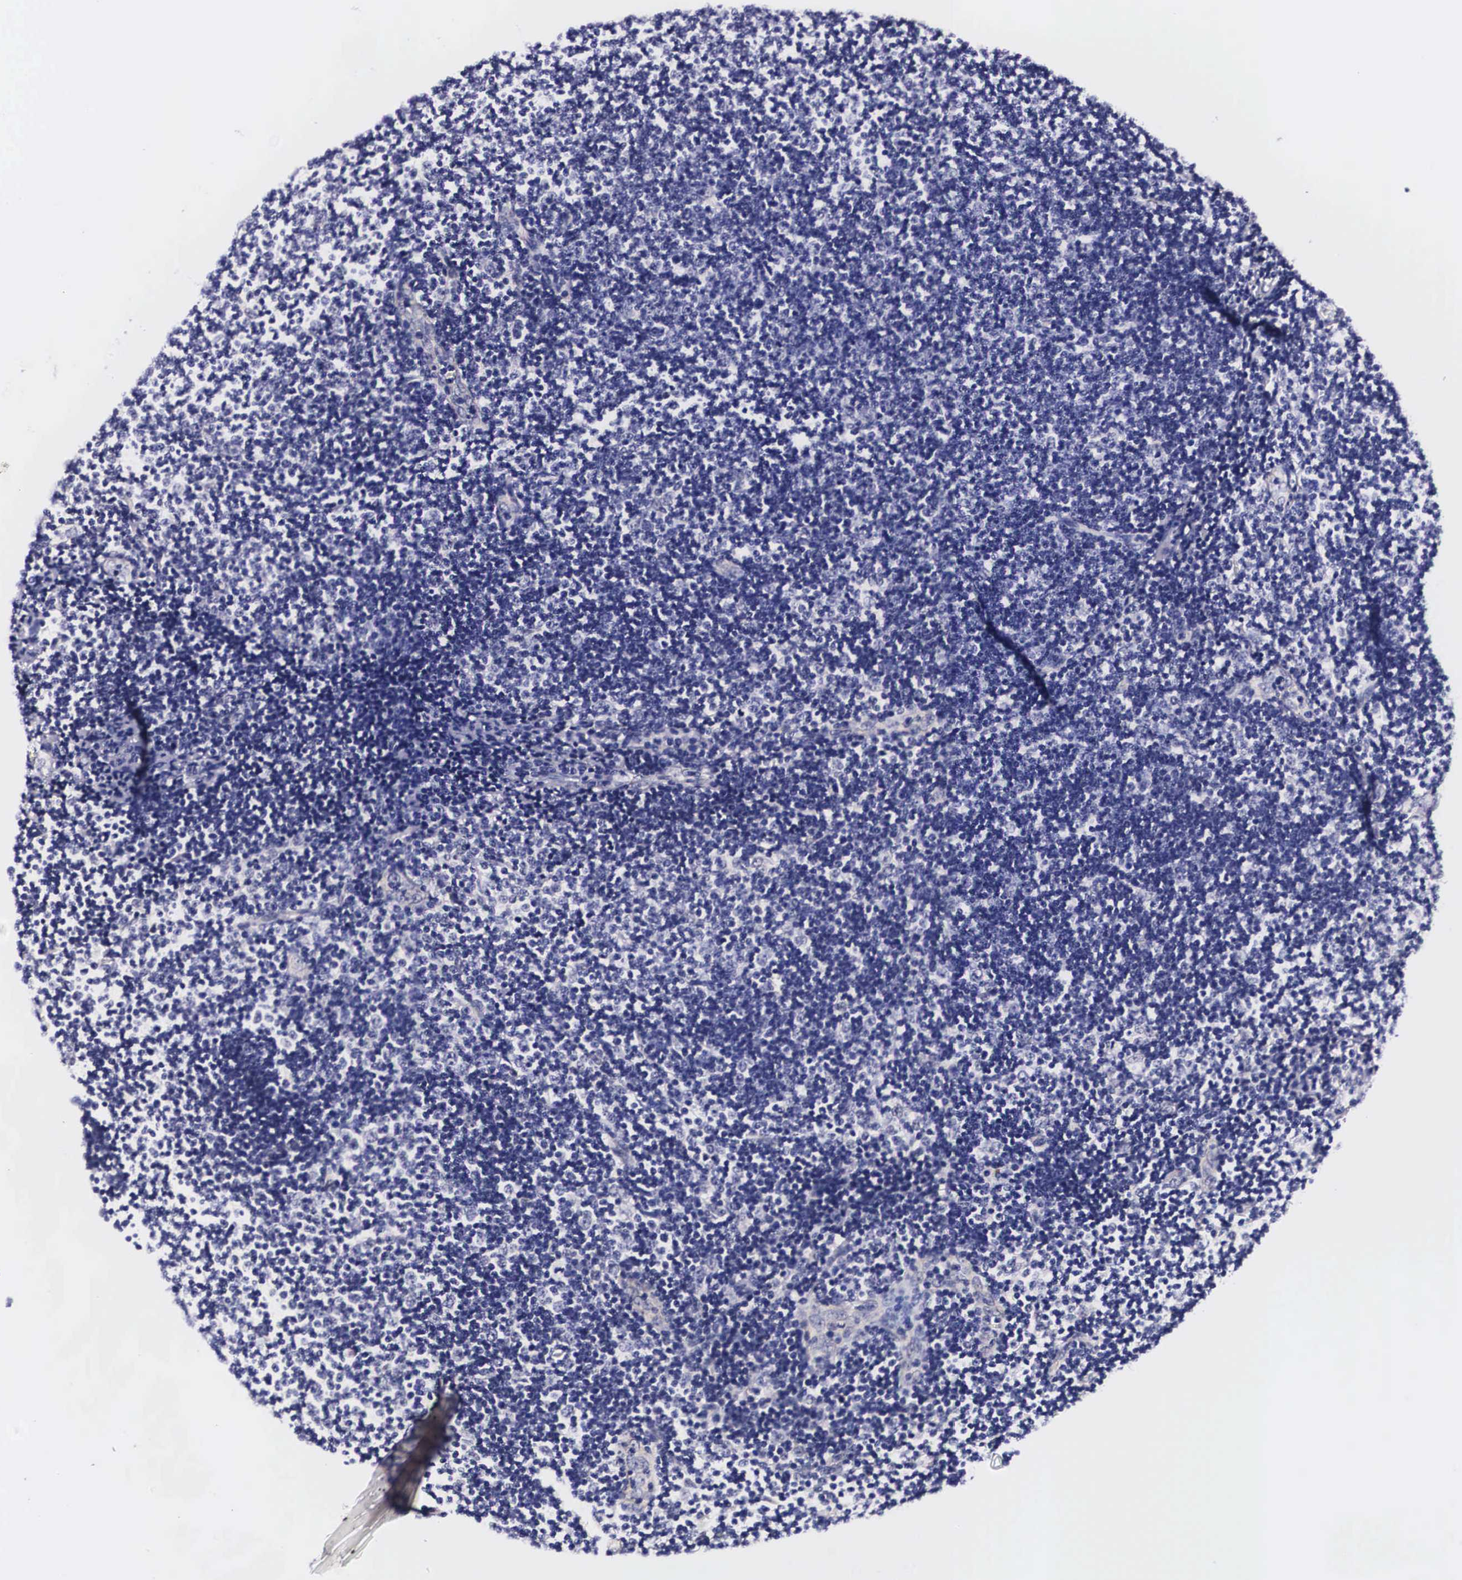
{"staining": {"intensity": "negative", "quantity": "none", "location": "none"}, "tissue": "lymphoma", "cell_type": "Tumor cells", "image_type": "cancer", "snomed": [{"axis": "morphology", "description": "Malignant lymphoma, non-Hodgkin's type, Low grade"}, {"axis": "topography", "description": "Lymph node"}], "caption": "Immunohistochemistry of human lymphoma reveals no positivity in tumor cells.", "gene": "PHETA2", "patient": {"sex": "male", "age": 49}}